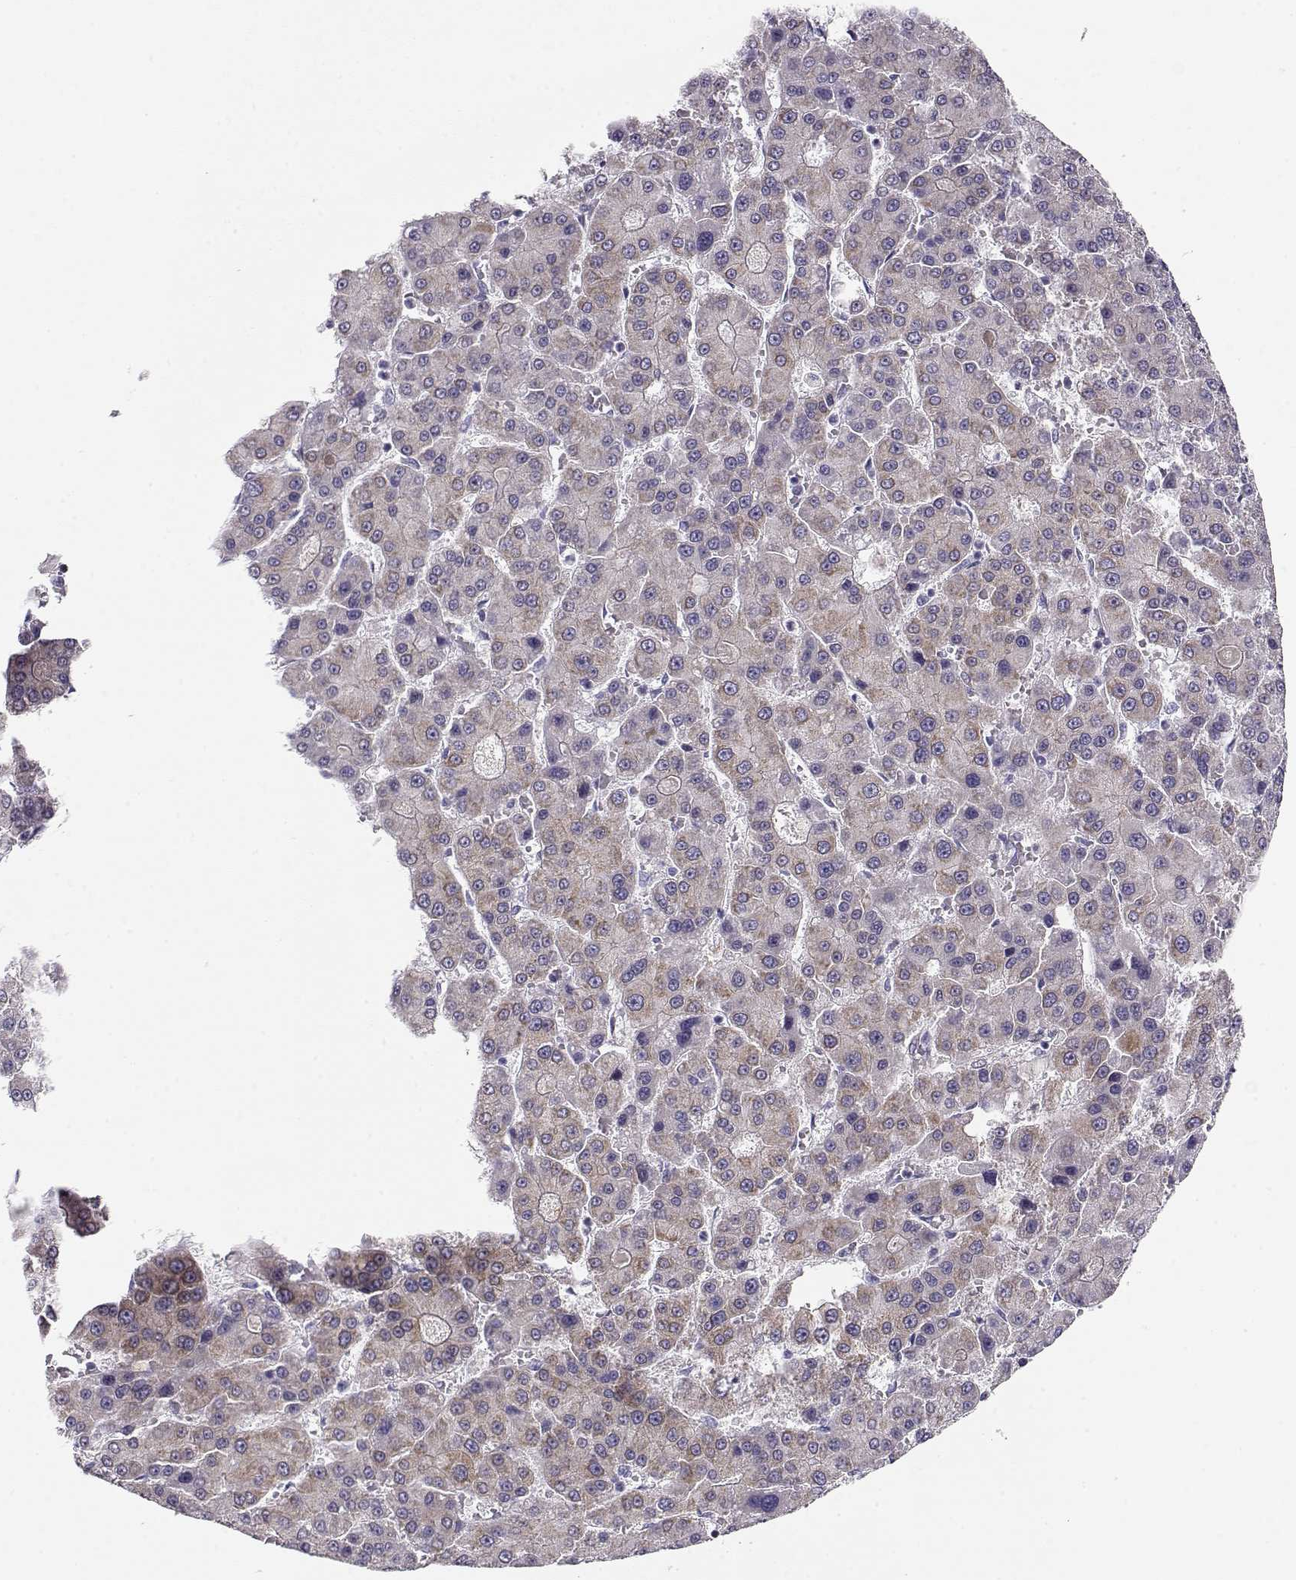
{"staining": {"intensity": "weak", "quantity": ">75%", "location": "cytoplasmic/membranous"}, "tissue": "liver cancer", "cell_type": "Tumor cells", "image_type": "cancer", "snomed": [{"axis": "morphology", "description": "Carcinoma, Hepatocellular, NOS"}, {"axis": "topography", "description": "Liver"}], "caption": "Immunohistochemistry image of liver hepatocellular carcinoma stained for a protein (brown), which reveals low levels of weak cytoplasmic/membranous expression in about >75% of tumor cells.", "gene": "CRX", "patient": {"sex": "male", "age": 70}}